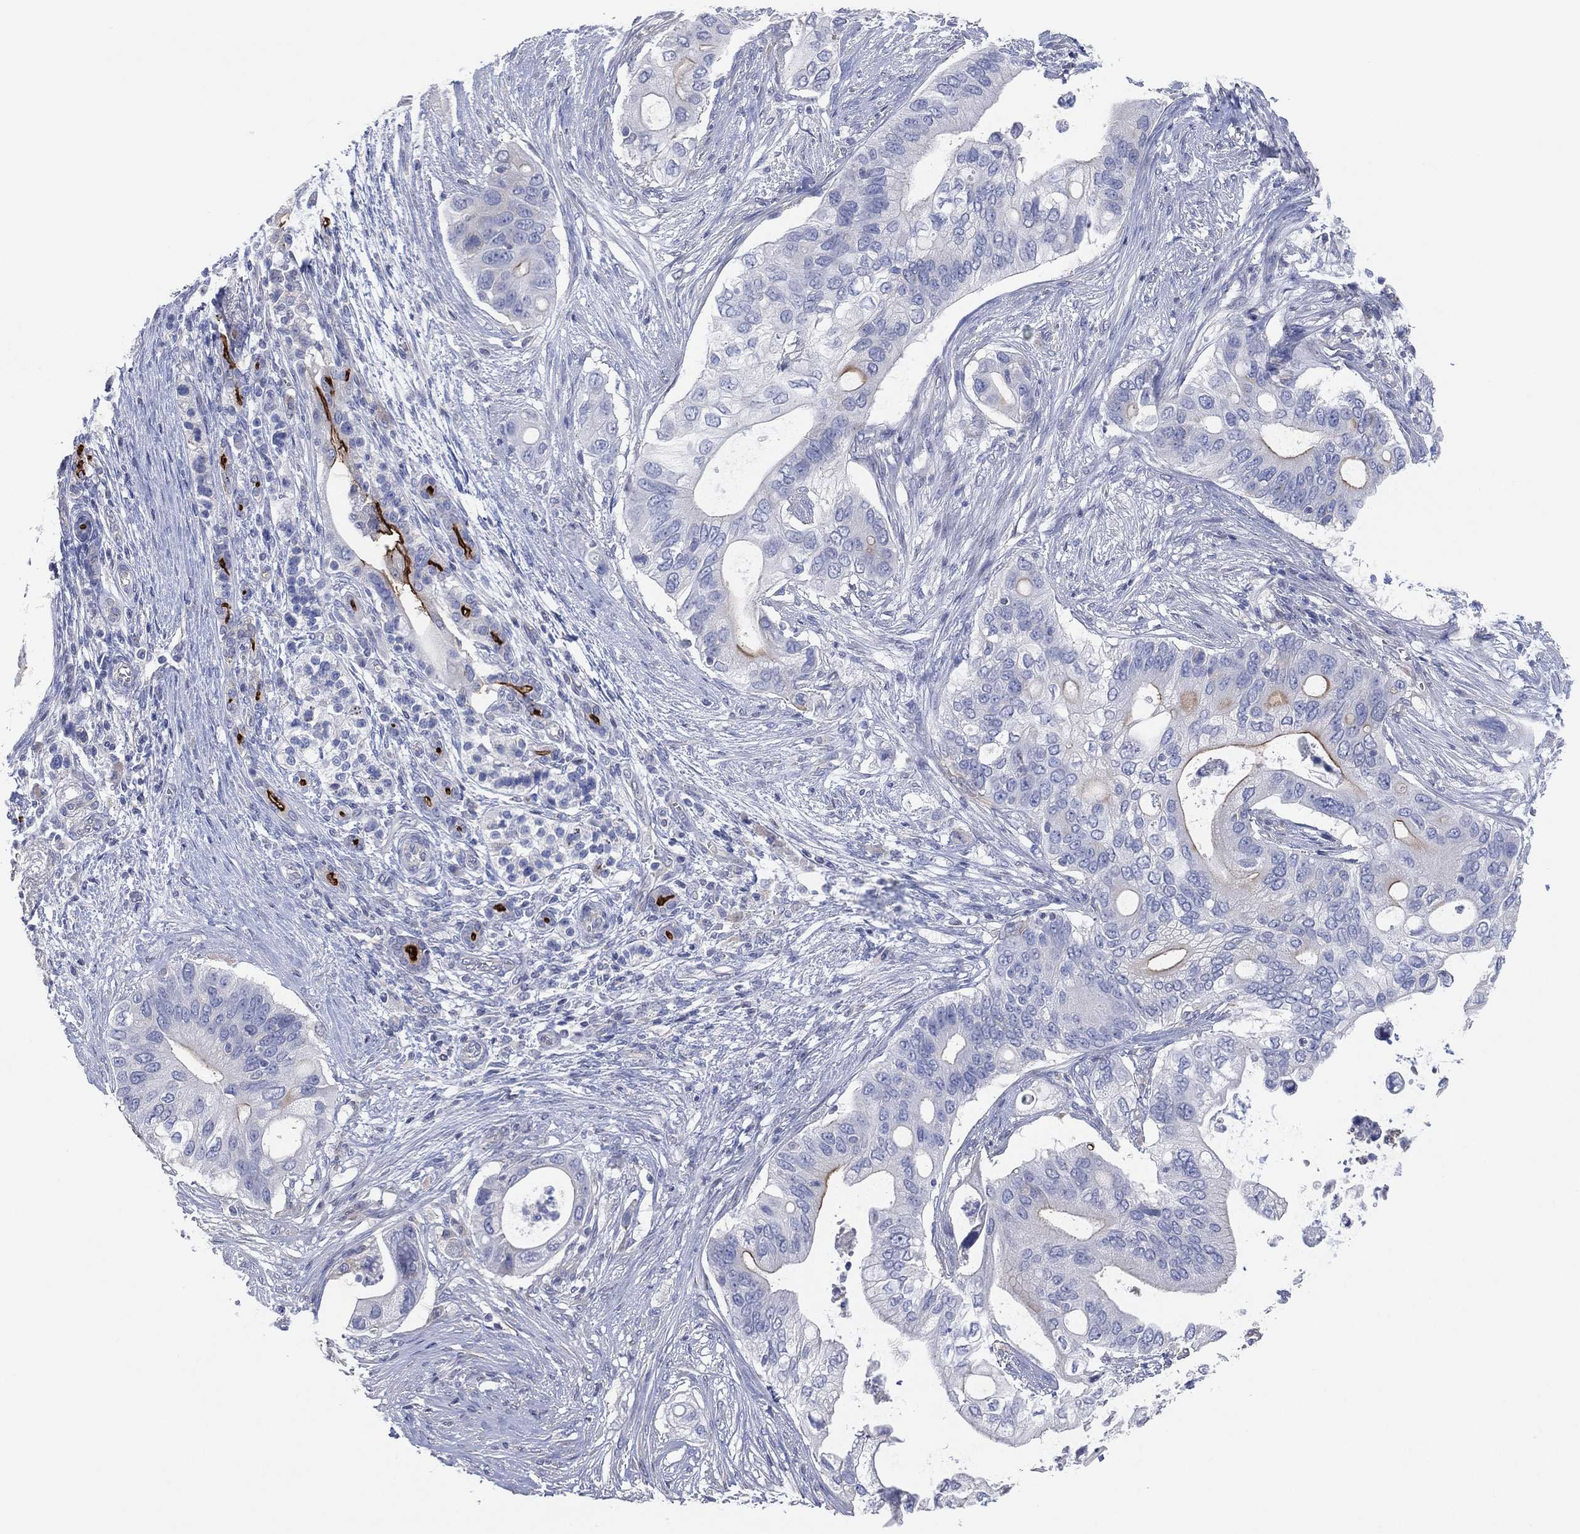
{"staining": {"intensity": "moderate", "quantity": "<25%", "location": "cytoplasmic/membranous"}, "tissue": "pancreatic cancer", "cell_type": "Tumor cells", "image_type": "cancer", "snomed": [{"axis": "morphology", "description": "Adenocarcinoma, NOS"}, {"axis": "topography", "description": "Pancreas"}], "caption": "Moderate cytoplasmic/membranous protein positivity is present in about <25% of tumor cells in adenocarcinoma (pancreatic).", "gene": "CFTR", "patient": {"sex": "female", "age": 72}}